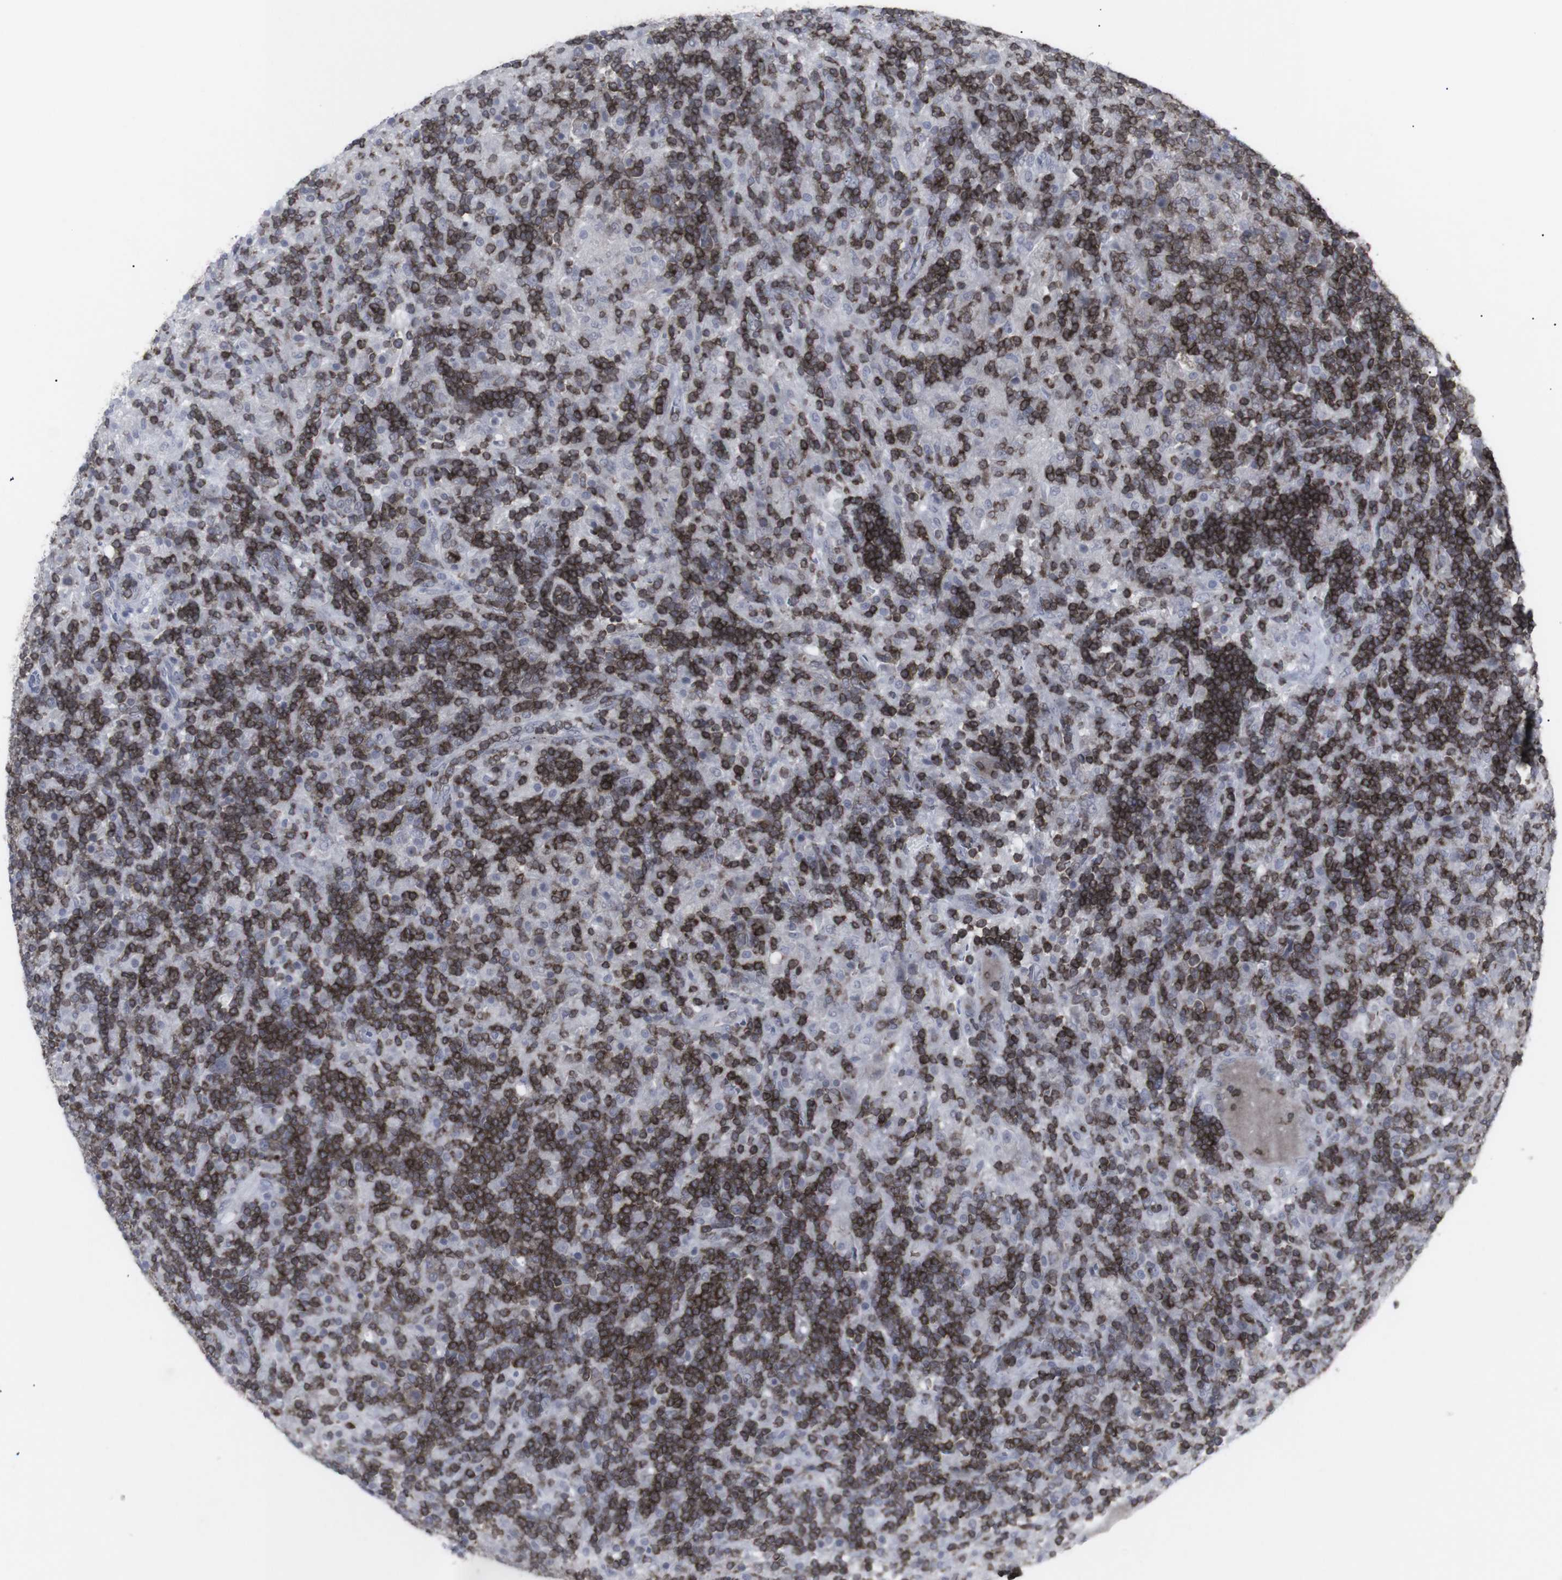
{"staining": {"intensity": "weak", "quantity": "25%-75%", "location": "cytoplasmic/membranous"}, "tissue": "lymphoma", "cell_type": "Tumor cells", "image_type": "cancer", "snomed": [{"axis": "morphology", "description": "Hodgkin's disease, NOS"}, {"axis": "topography", "description": "Lymph node"}], "caption": "Hodgkin's disease was stained to show a protein in brown. There is low levels of weak cytoplasmic/membranous expression in approximately 25%-75% of tumor cells.", "gene": "APOBEC2", "patient": {"sex": "male", "age": 70}}